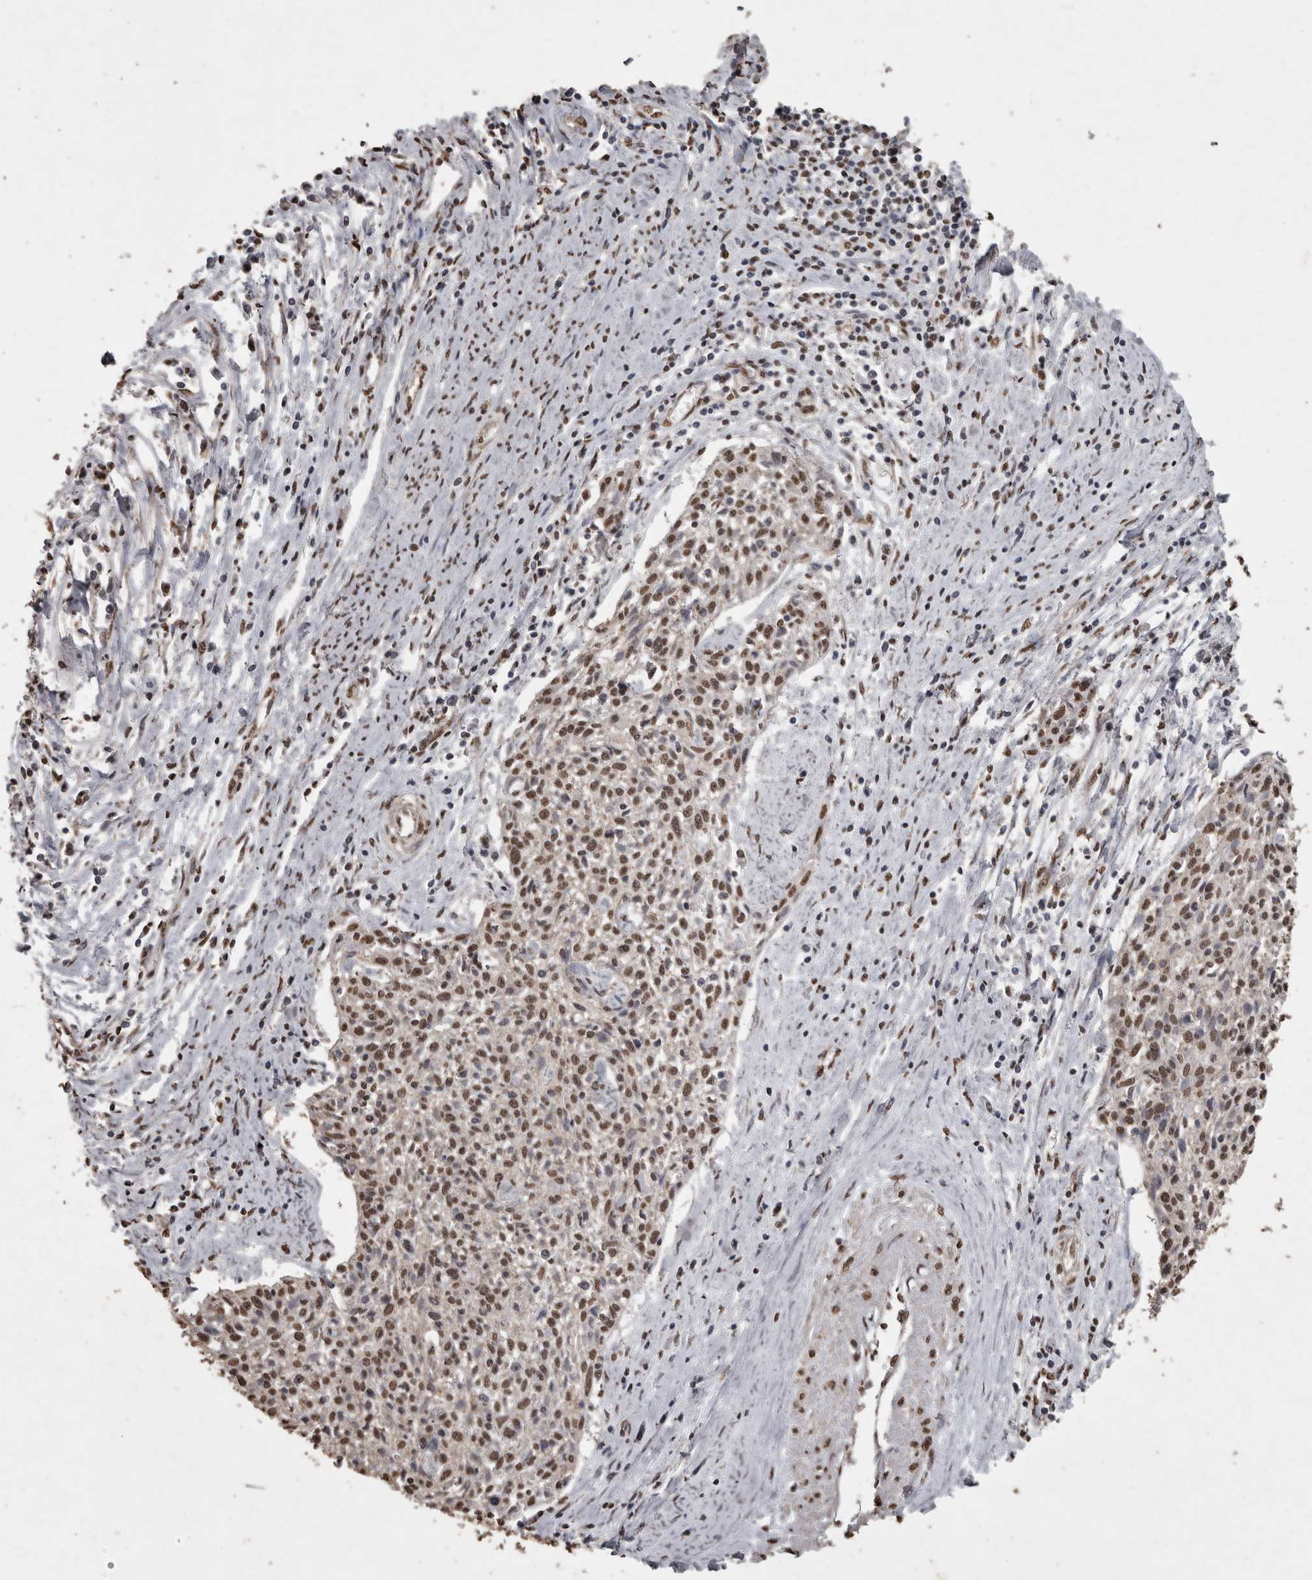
{"staining": {"intensity": "moderate", "quantity": ">75%", "location": "nuclear"}, "tissue": "cervical cancer", "cell_type": "Tumor cells", "image_type": "cancer", "snomed": [{"axis": "morphology", "description": "Squamous cell carcinoma, NOS"}, {"axis": "topography", "description": "Cervix"}], "caption": "Tumor cells demonstrate medium levels of moderate nuclear expression in about >75% of cells in cervical squamous cell carcinoma.", "gene": "SMAD7", "patient": {"sex": "female", "age": 51}}